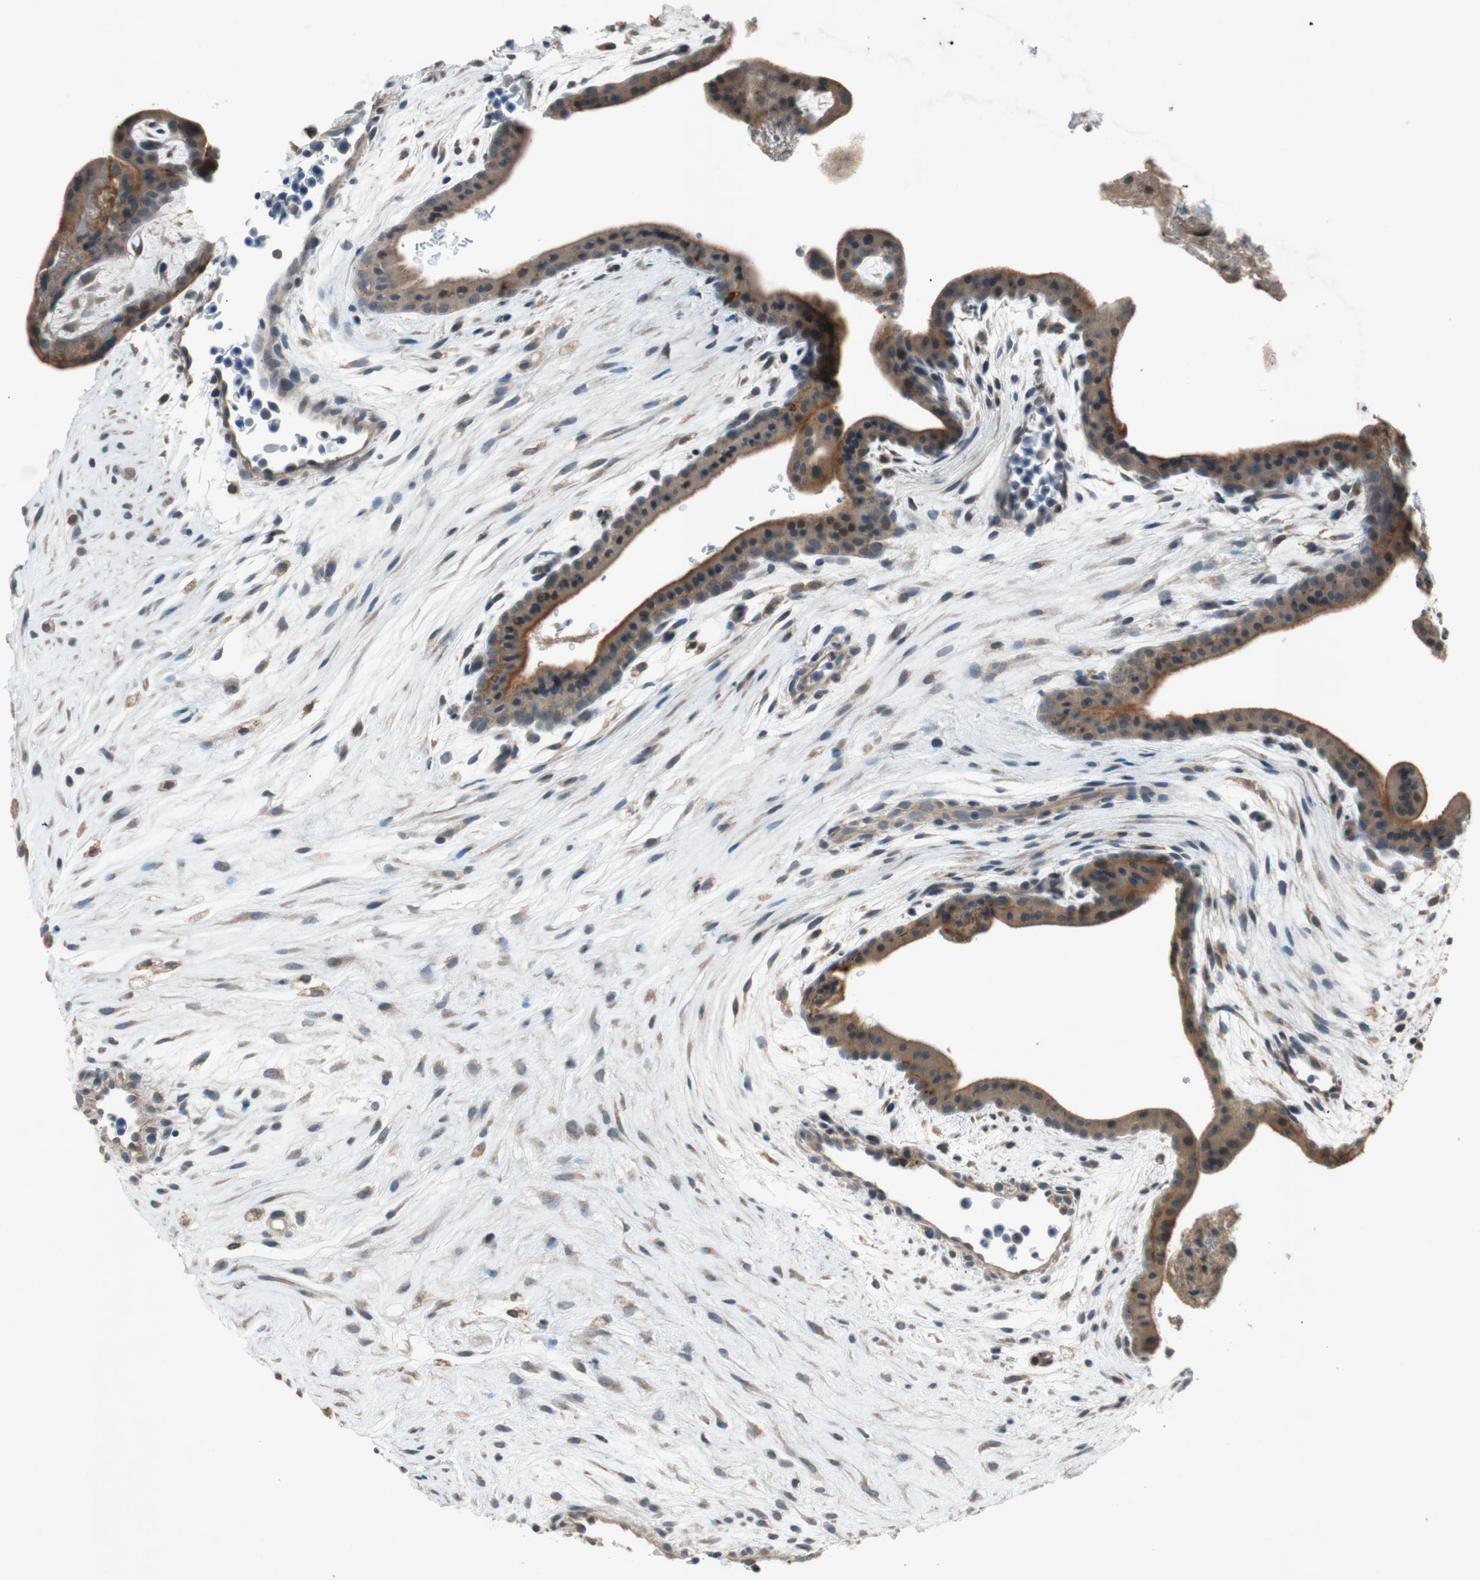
{"staining": {"intensity": "moderate", "quantity": ">75%", "location": "cytoplasmic/membranous"}, "tissue": "placenta", "cell_type": "Trophoblastic cells", "image_type": "normal", "snomed": [{"axis": "morphology", "description": "Normal tissue, NOS"}, {"axis": "topography", "description": "Placenta"}], "caption": "An immunohistochemistry image of benign tissue is shown. Protein staining in brown shows moderate cytoplasmic/membranous positivity in placenta within trophoblastic cells.", "gene": "ATP2C1", "patient": {"sex": "female", "age": 35}}